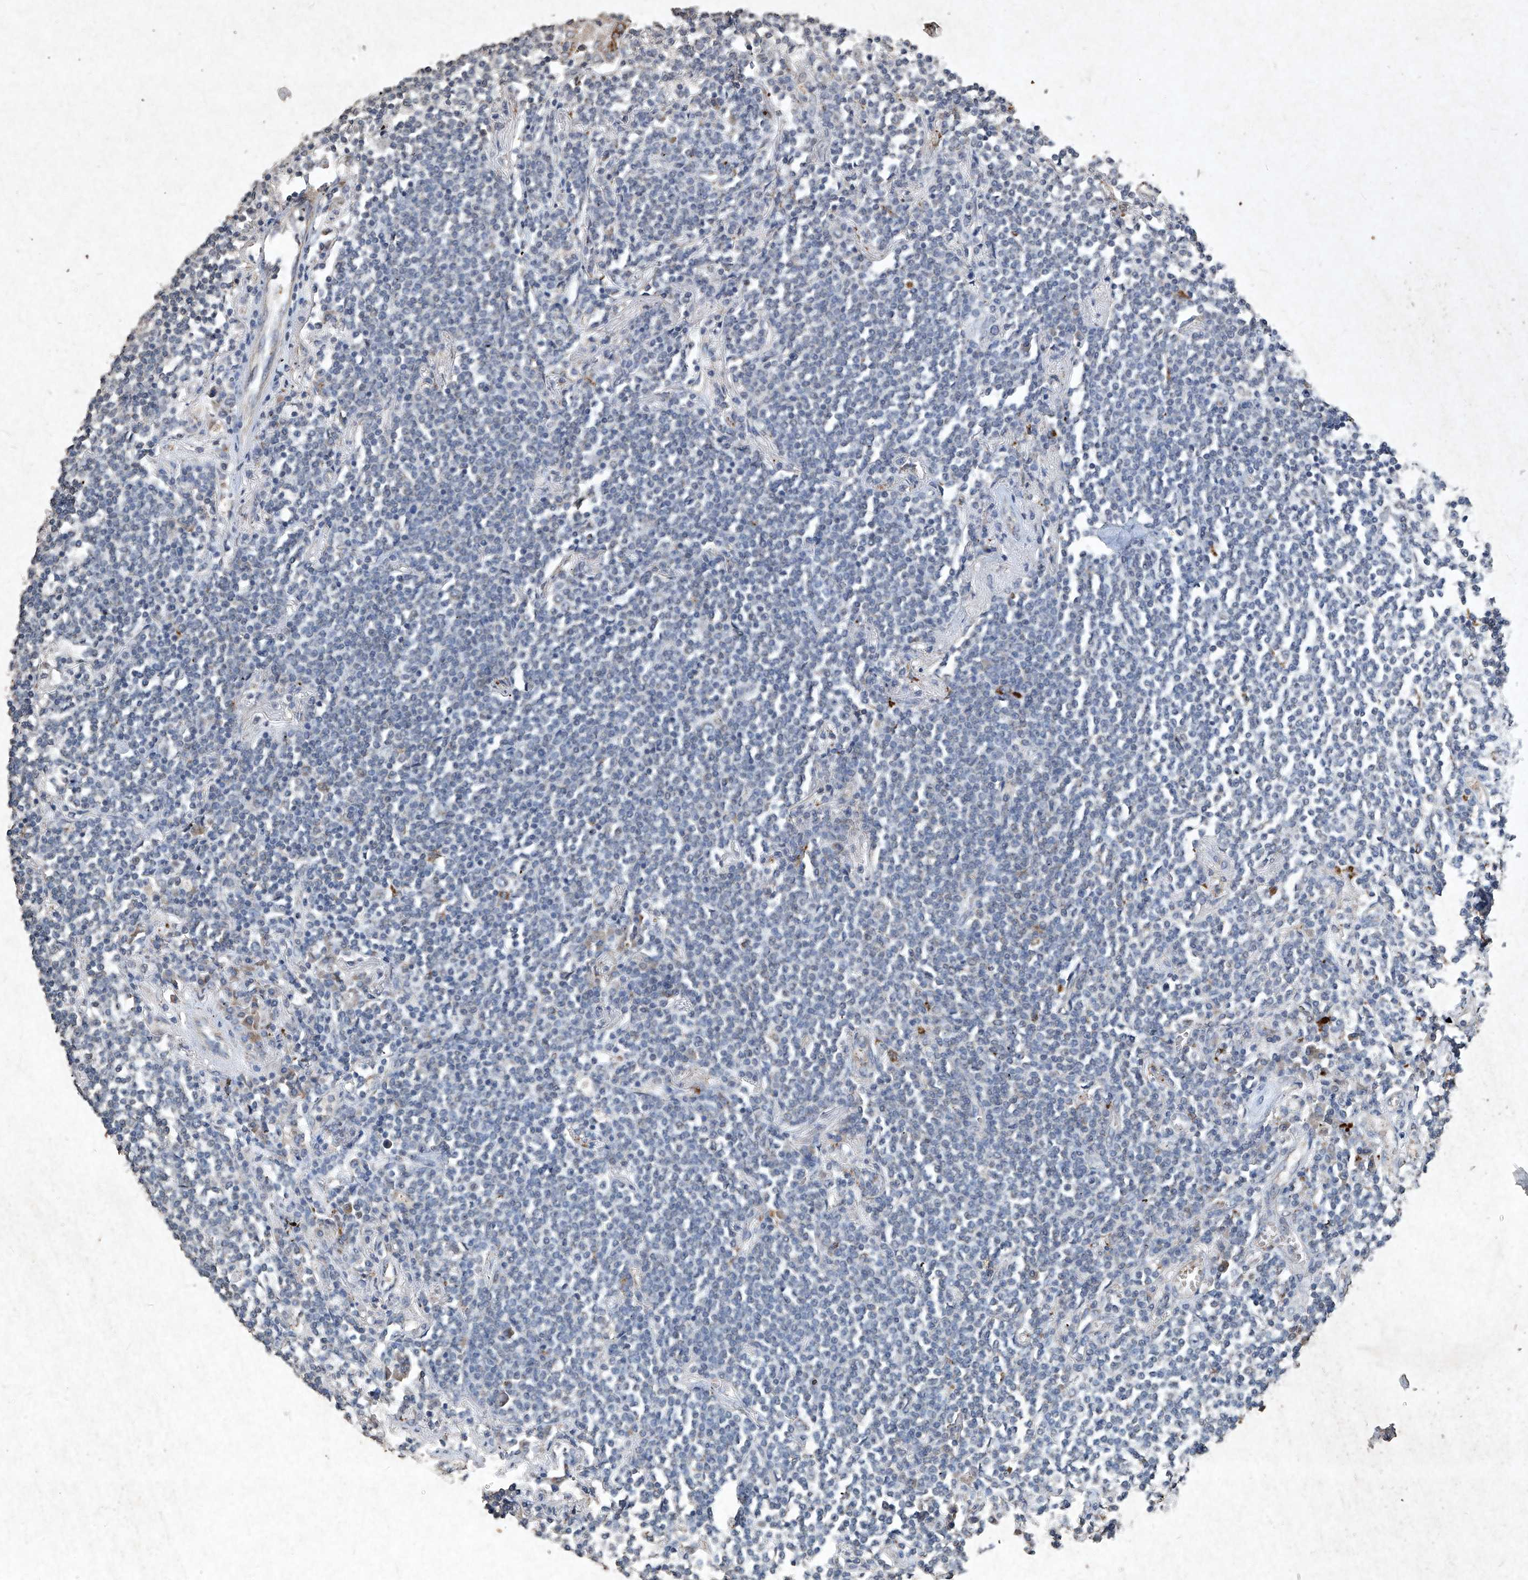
{"staining": {"intensity": "negative", "quantity": "none", "location": "none"}, "tissue": "lymphoma", "cell_type": "Tumor cells", "image_type": "cancer", "snomed": [{"axis": "morphology", "description": "Malignant lymphoma, non-Hodgkin's type, Low grade"}, {"axis": "topography", "description": "Lung"}], "caption": "Immunohistochemistry micrograph of low-grade malignant lymphoma, non-Hodgkin's type stained for a protein (brown), which exhibits no staining in tumor cells.", "gene": "MED16", "patient": {"sex": "female", "age": 71}}